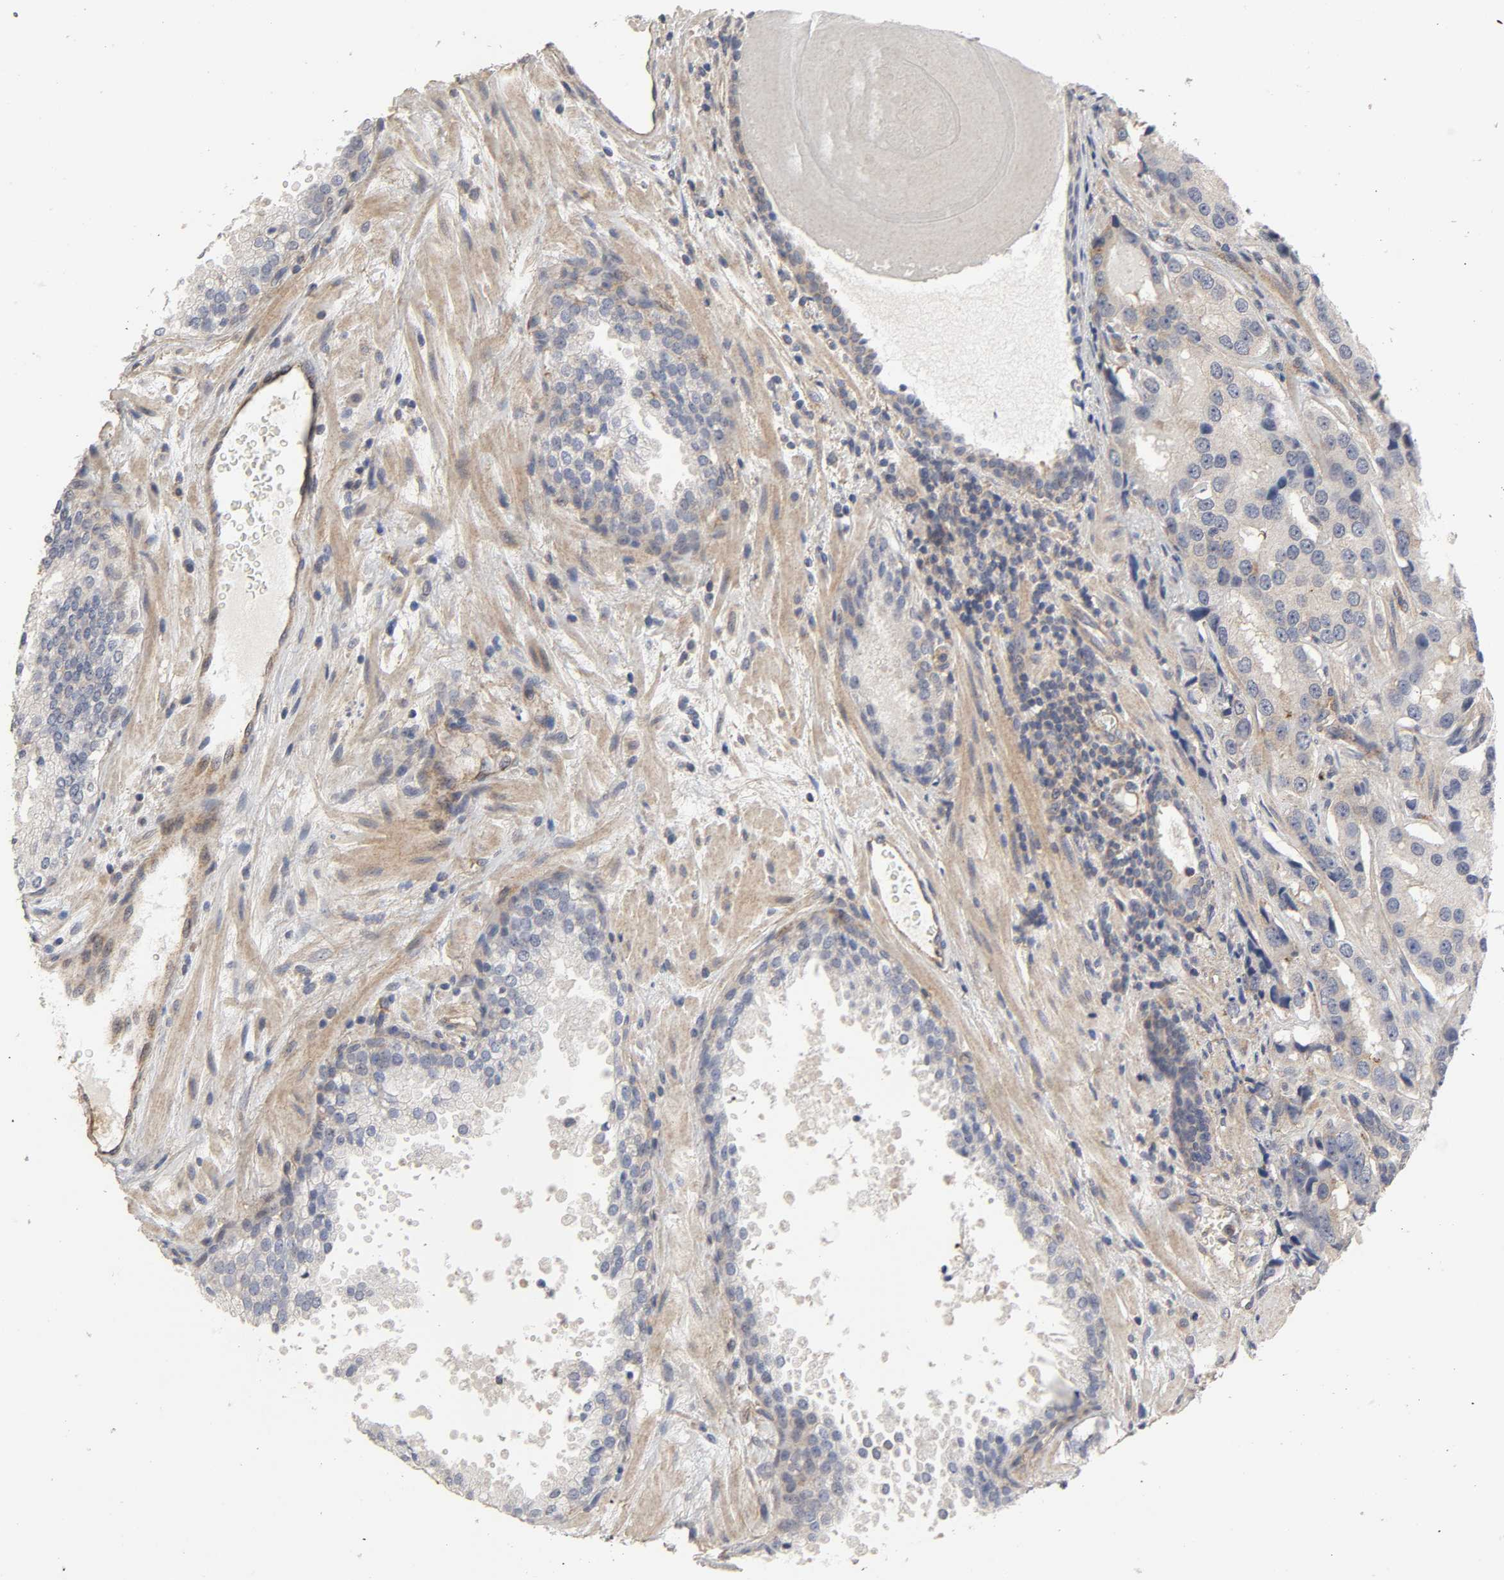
{"staining": {"intensity": "strong", "quantity": ">75%", "location": "cytoplasmic/membranous"}, "tissue": "prostate cancer", "cell_type": "Tumor cells", "image_type": "cancer", "snomed": [{"axis": "morphology", "description": "Adenocarcinoma, High grade"}, {"axis": "topography", "description": "Prostate"}], "caption": "About >75% of tumor cells in human prostate high-grade adenocarcinoma reveal strong cytoplasmic/membranous protein positivity as visualized by brown immunohistochemical staining.", "gene": "SH3GLB1", "patient": {"sex": "male", "age": 58}}